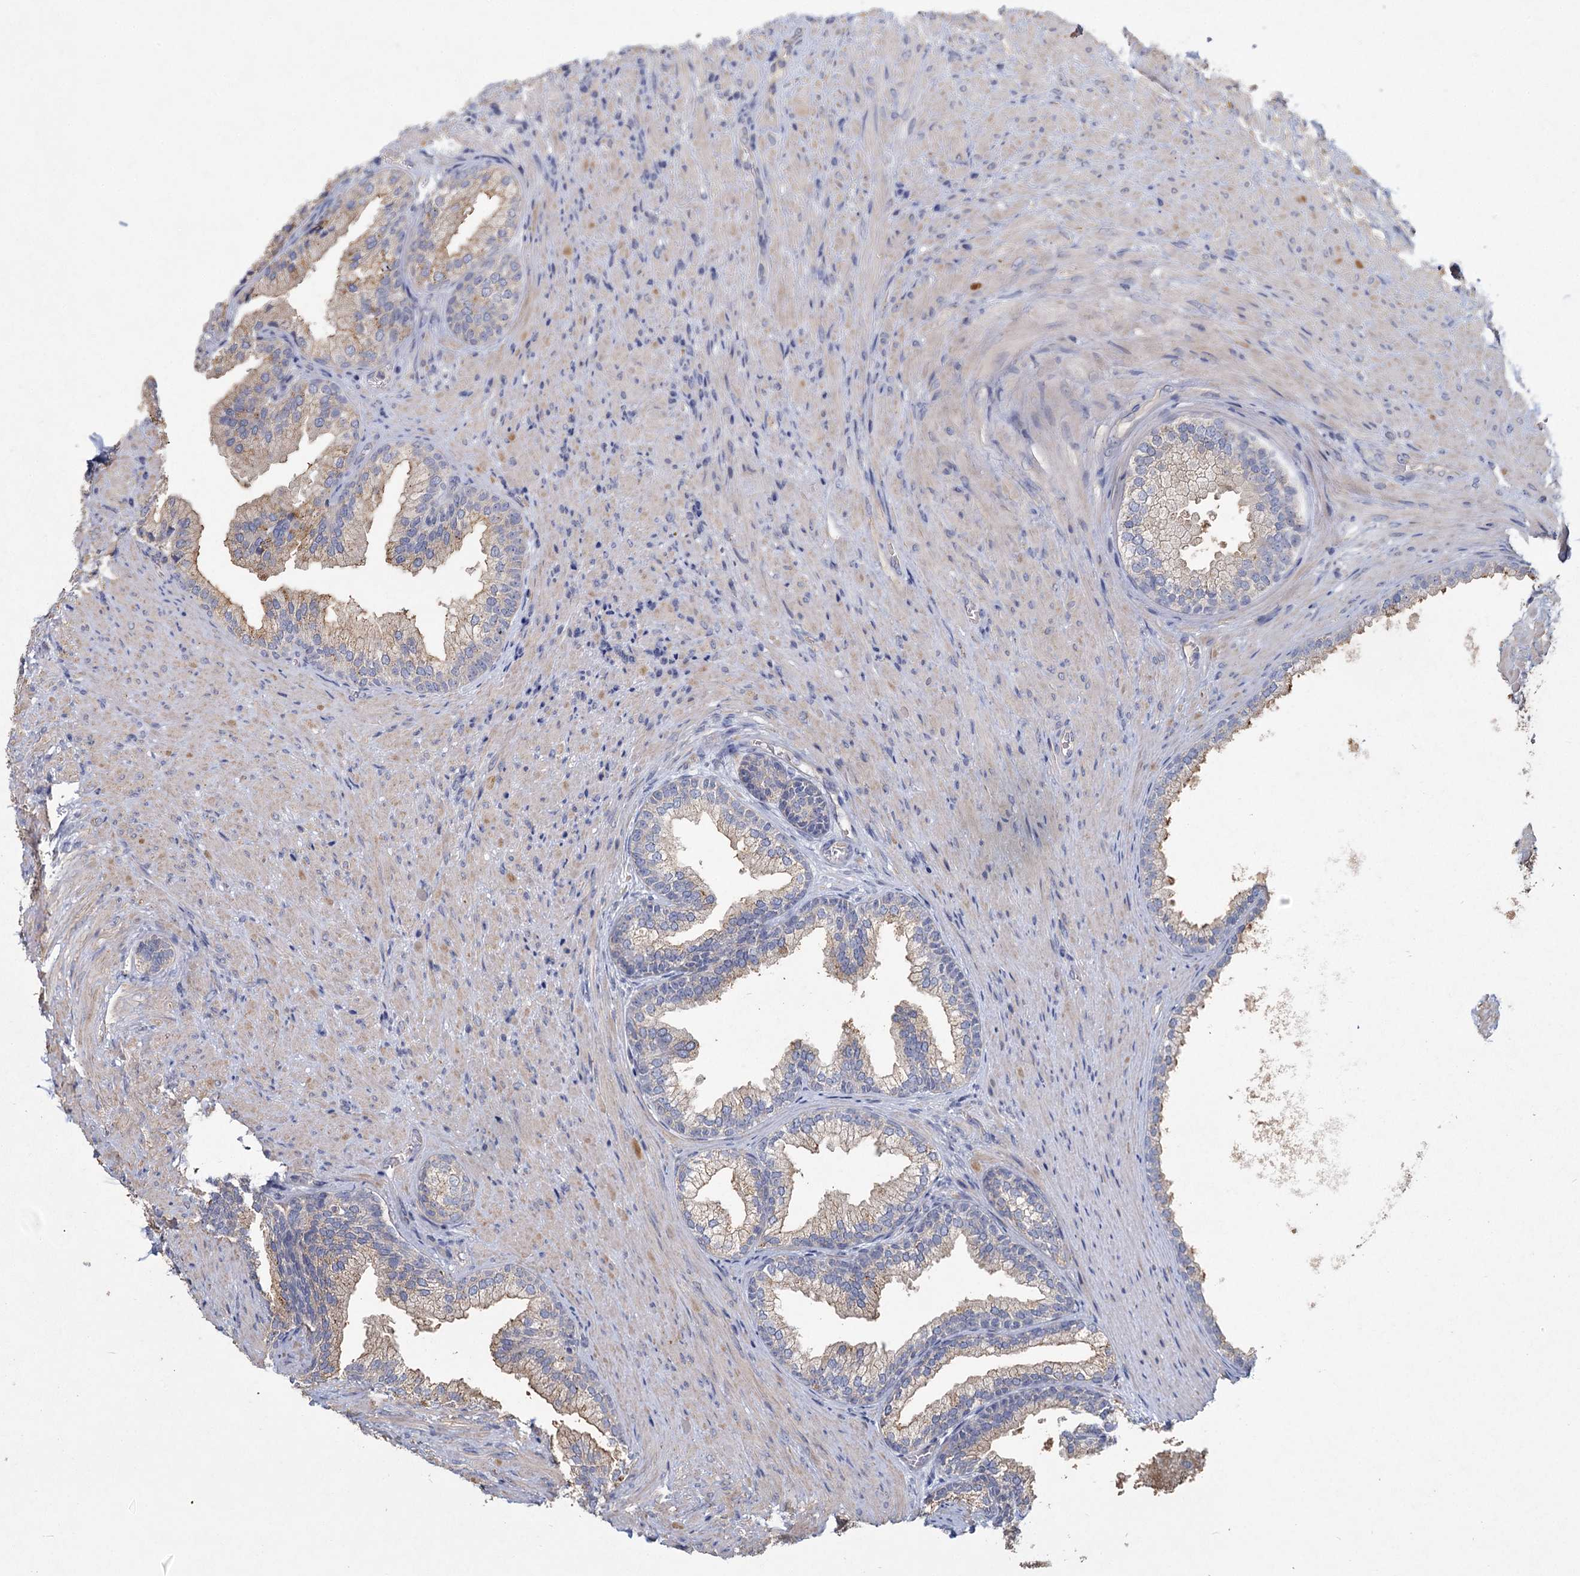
{"staining": {"intensity": "weak", "quantity": "25%-75%", "location": "cytoplasmic/membranous"}, "tissue": "prostate", "cell_type": "Glandular cells", "image_type": "normal", "snomed": [{"axis": "morphology", "description": "Normal tissue, NOS"}, {"axis": "topography", "description": "Prostate"}], "caption": "Immunohistochemistry staining of normal prostate, which reveals low levels of weak cytoplasmic/membranous staining in about 25%-75% of glandular cells indicating weak cytoplasmic/membranous protein staining. The staining was performed using DAB (brown) for protein detection and nuclei were counterstained in hematoxylin (blue).", "gene": "HES2", "patient": {"sex": "male", "age": 76}}